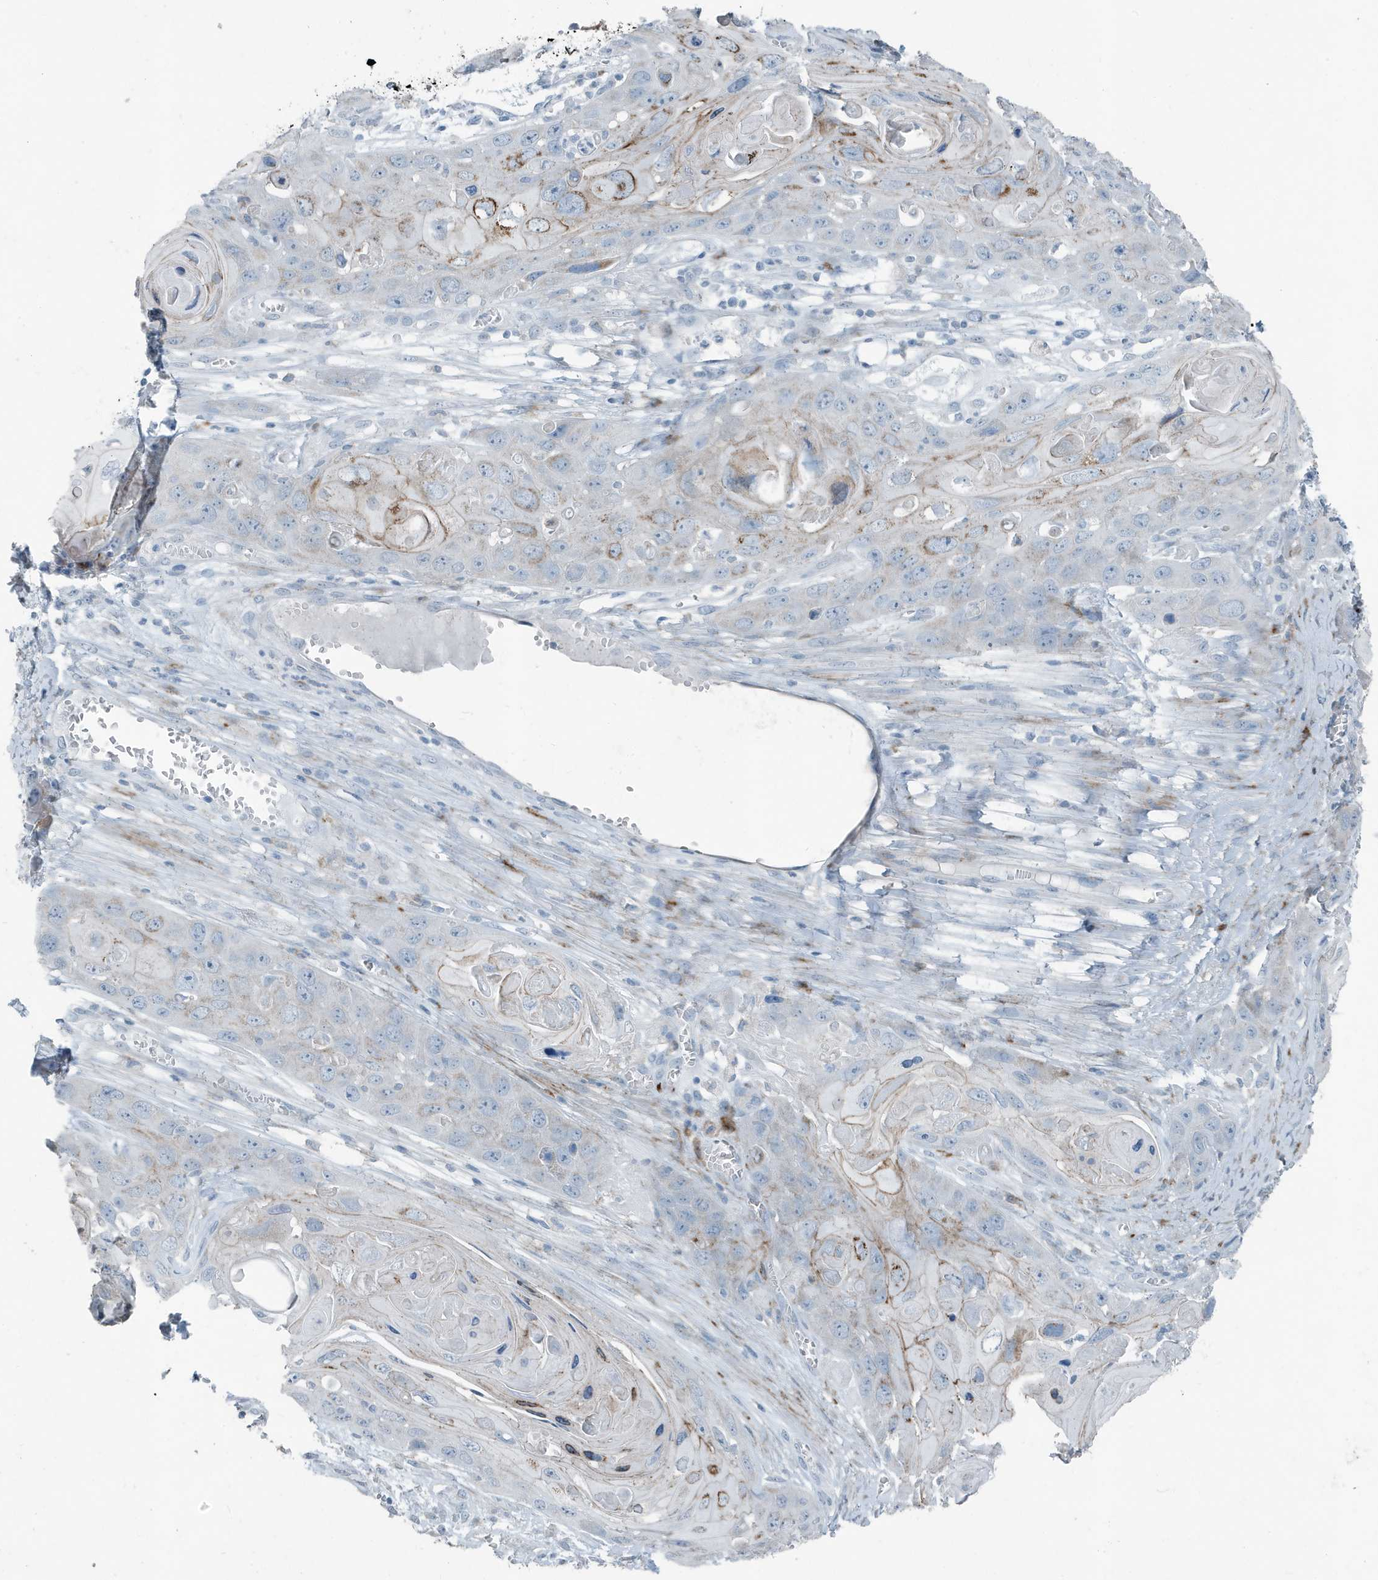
{"staining": {"intensity": "moderate", "quantity": "<25%", "location": "cytoplasmic/membranous"}, "tissue": "skin cancer", "cell_type": "Tumor cells", "image_type": "cancer", "snomed": [{"axis": "morphology", "description": "Squamous cell carcinoma, NOS"}, {"axis": "topography", "description": "Skin"}], "caption": "There is low levels of moderate cytoplasmic/membranous positivity in tumor cells of skin cancer (squamous cell carcinoma), as demonstrated by immunohistochemical staining (brown color).", "gene": "FAM162A", "patient": {"sex": "male", "age": 55}}